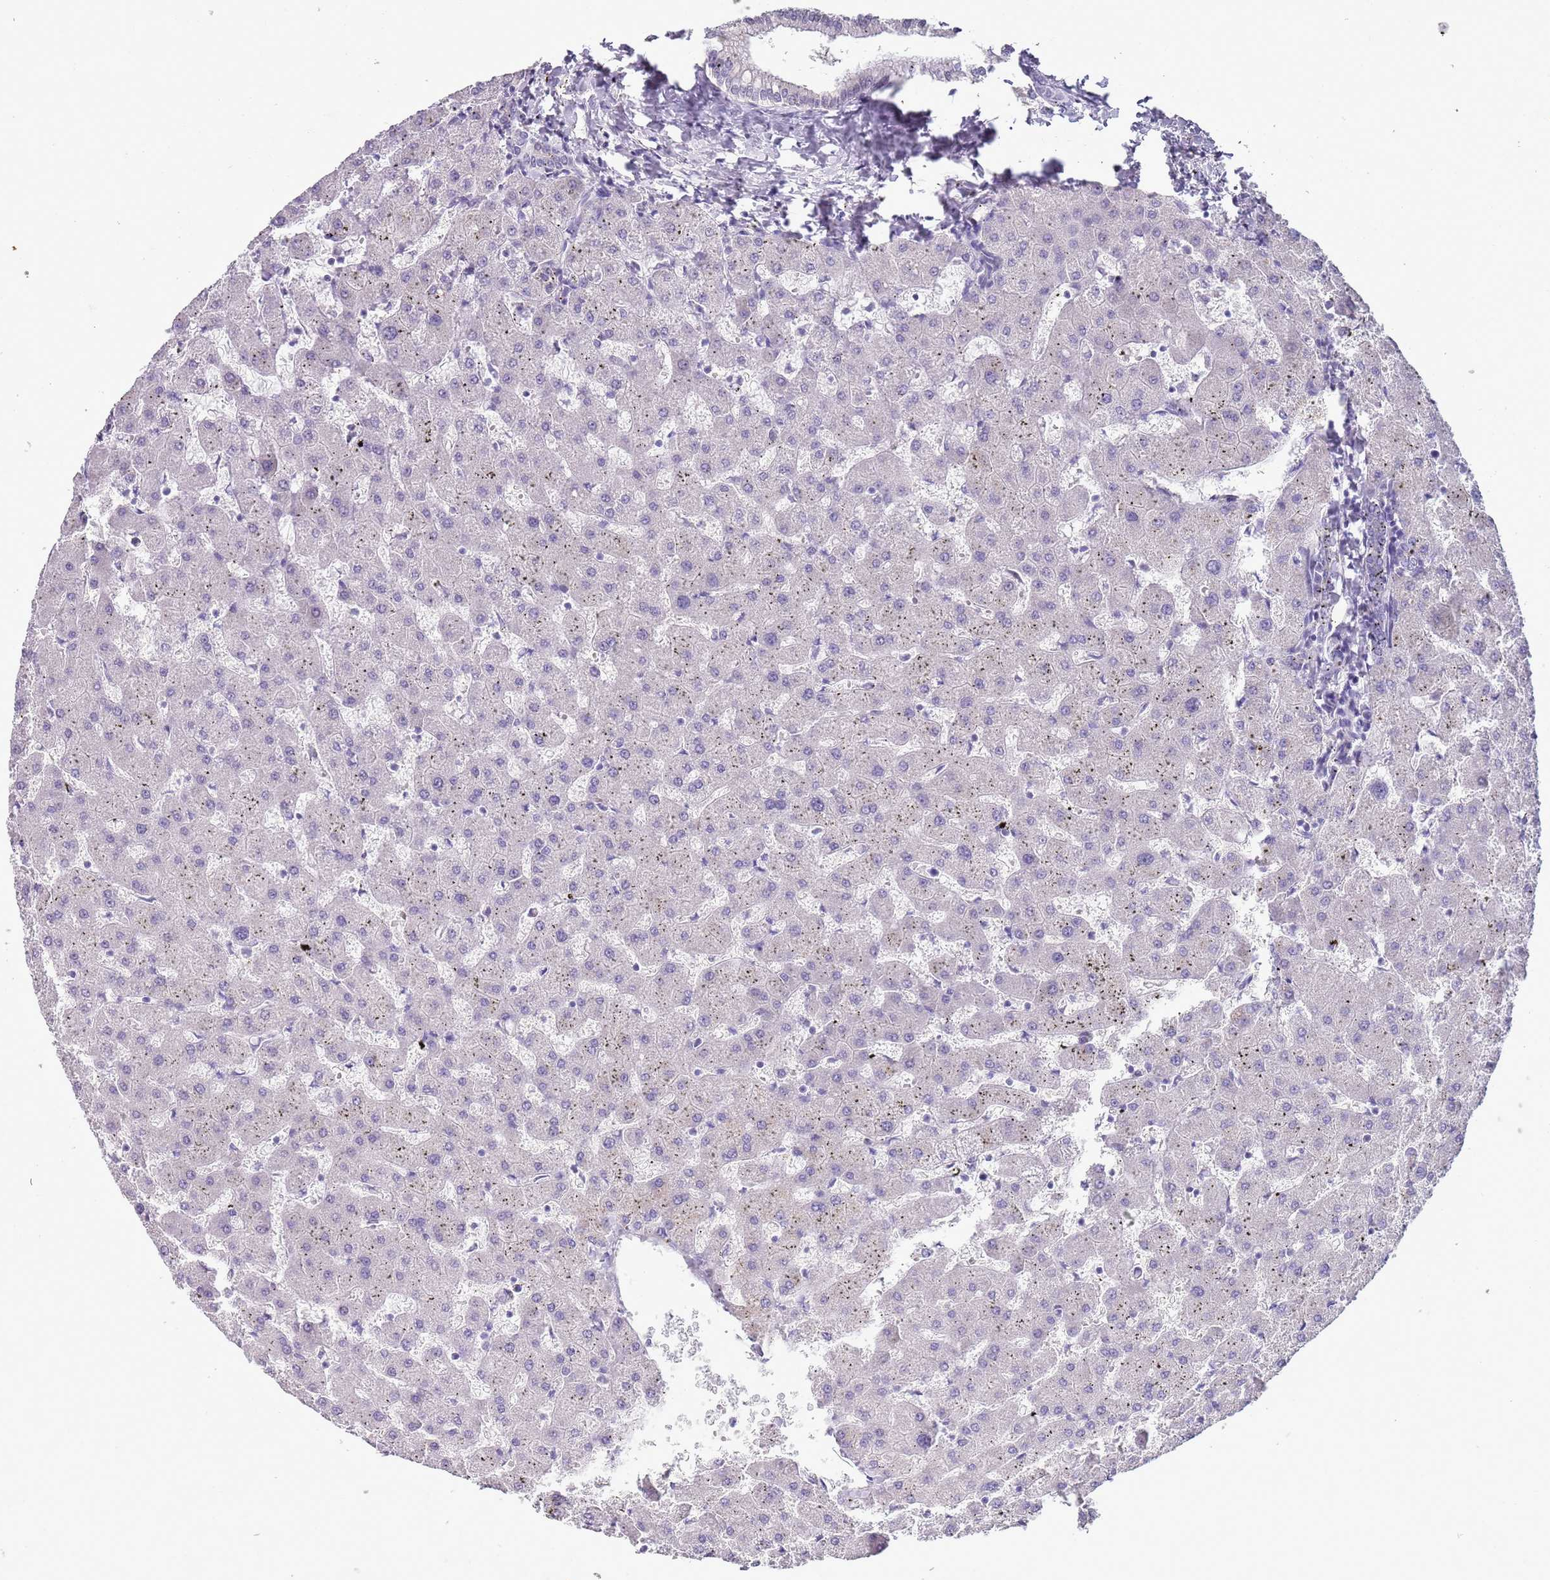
{"staining": {"intensity": "negative", "quantity": "none", "location": "none"}, "tissue": "liver", "cell_type": "Cholangiocytes", "image_type": "normal", "snomed": [{"axis": "morphology", "description": "Normal tissue, NOS"}, {"axis": "topography", "description": "Liver"}], "caption": "The histopathology image shows no staining of cholangiocytes in normal liver.", "gene": "ENSG00000271254", "patient": {"sex": "female", "age": 63}}